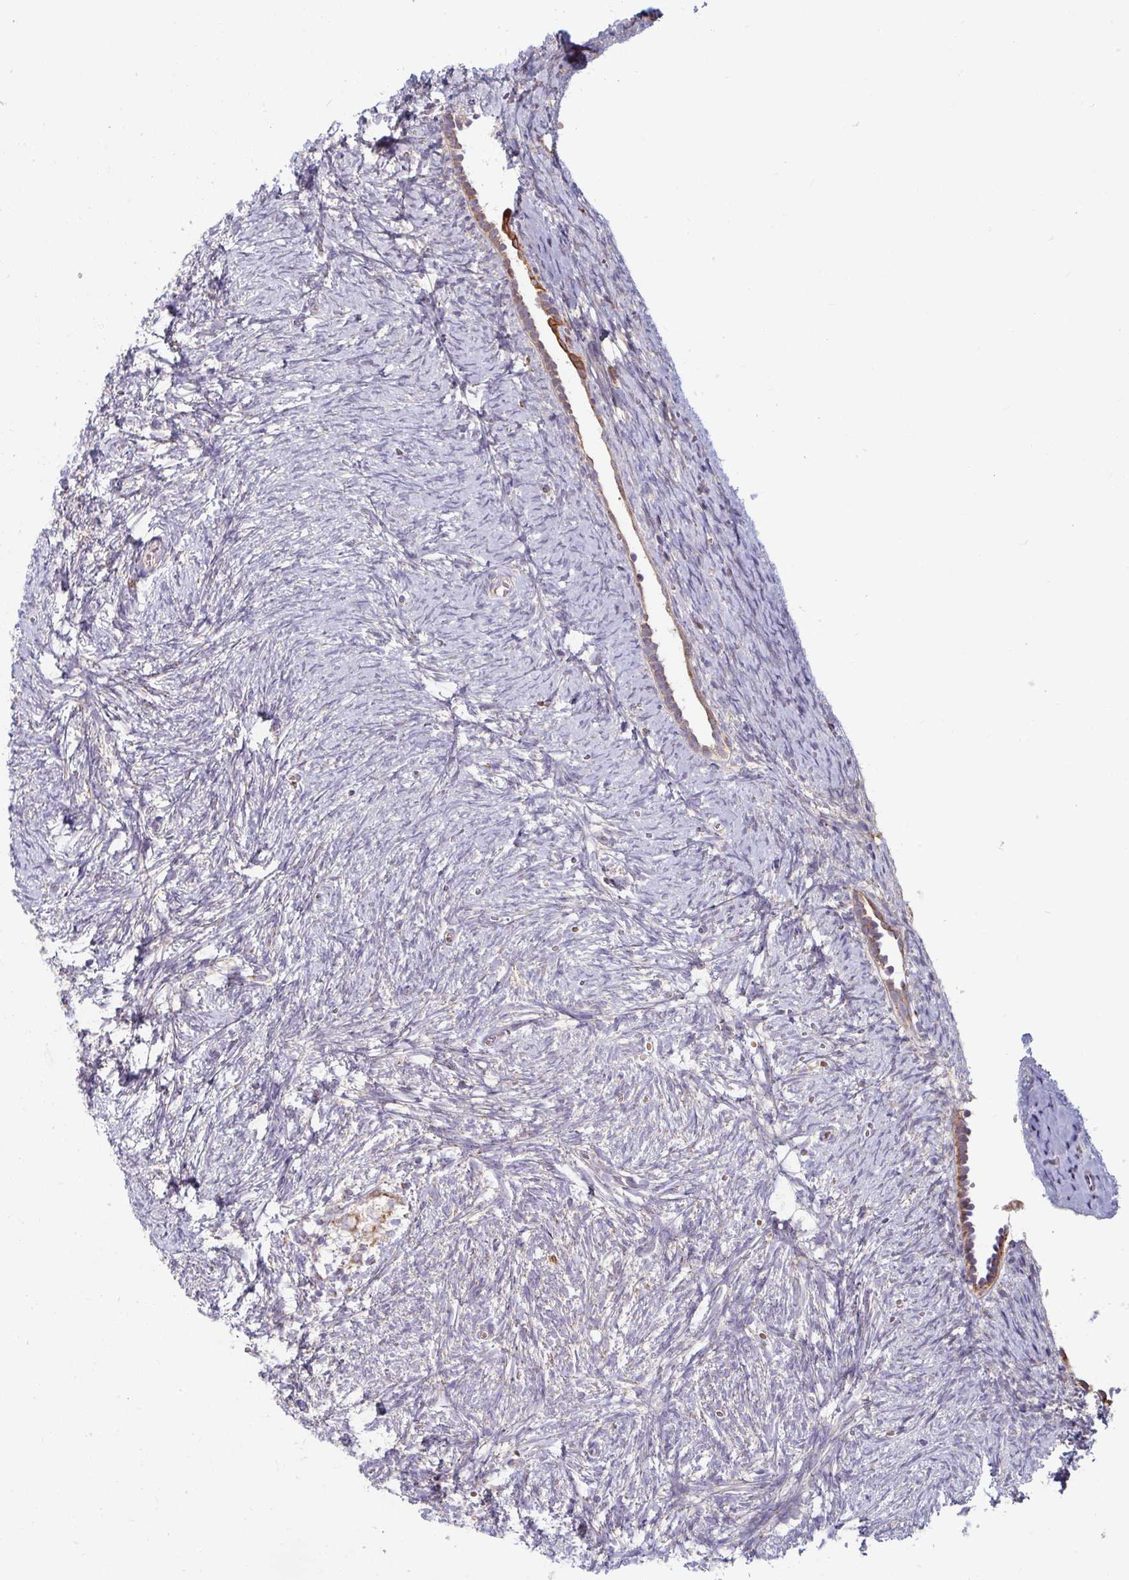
{"staining": {"intensity": "negative", "quantity": "none", "location": "none"}, "tissue": "ovary", "cell_type": "Follicle cells", "image_type": "normal", "snomed": [{"axis": "morphology", "description": "Normal tissue, NOS"}, {"axis": "topography", "description": "Ovary"}], "caption": "Follicle cells show no significant positivity in unremarkable ovary. (Stains: DAB immunohistochemistry (IHC) with hematoxylin counter stain, Microscopy: brightfield microscopy at high magnification).", "gene": "SKP2", "patient": {"sex": "female", "age": 41}}